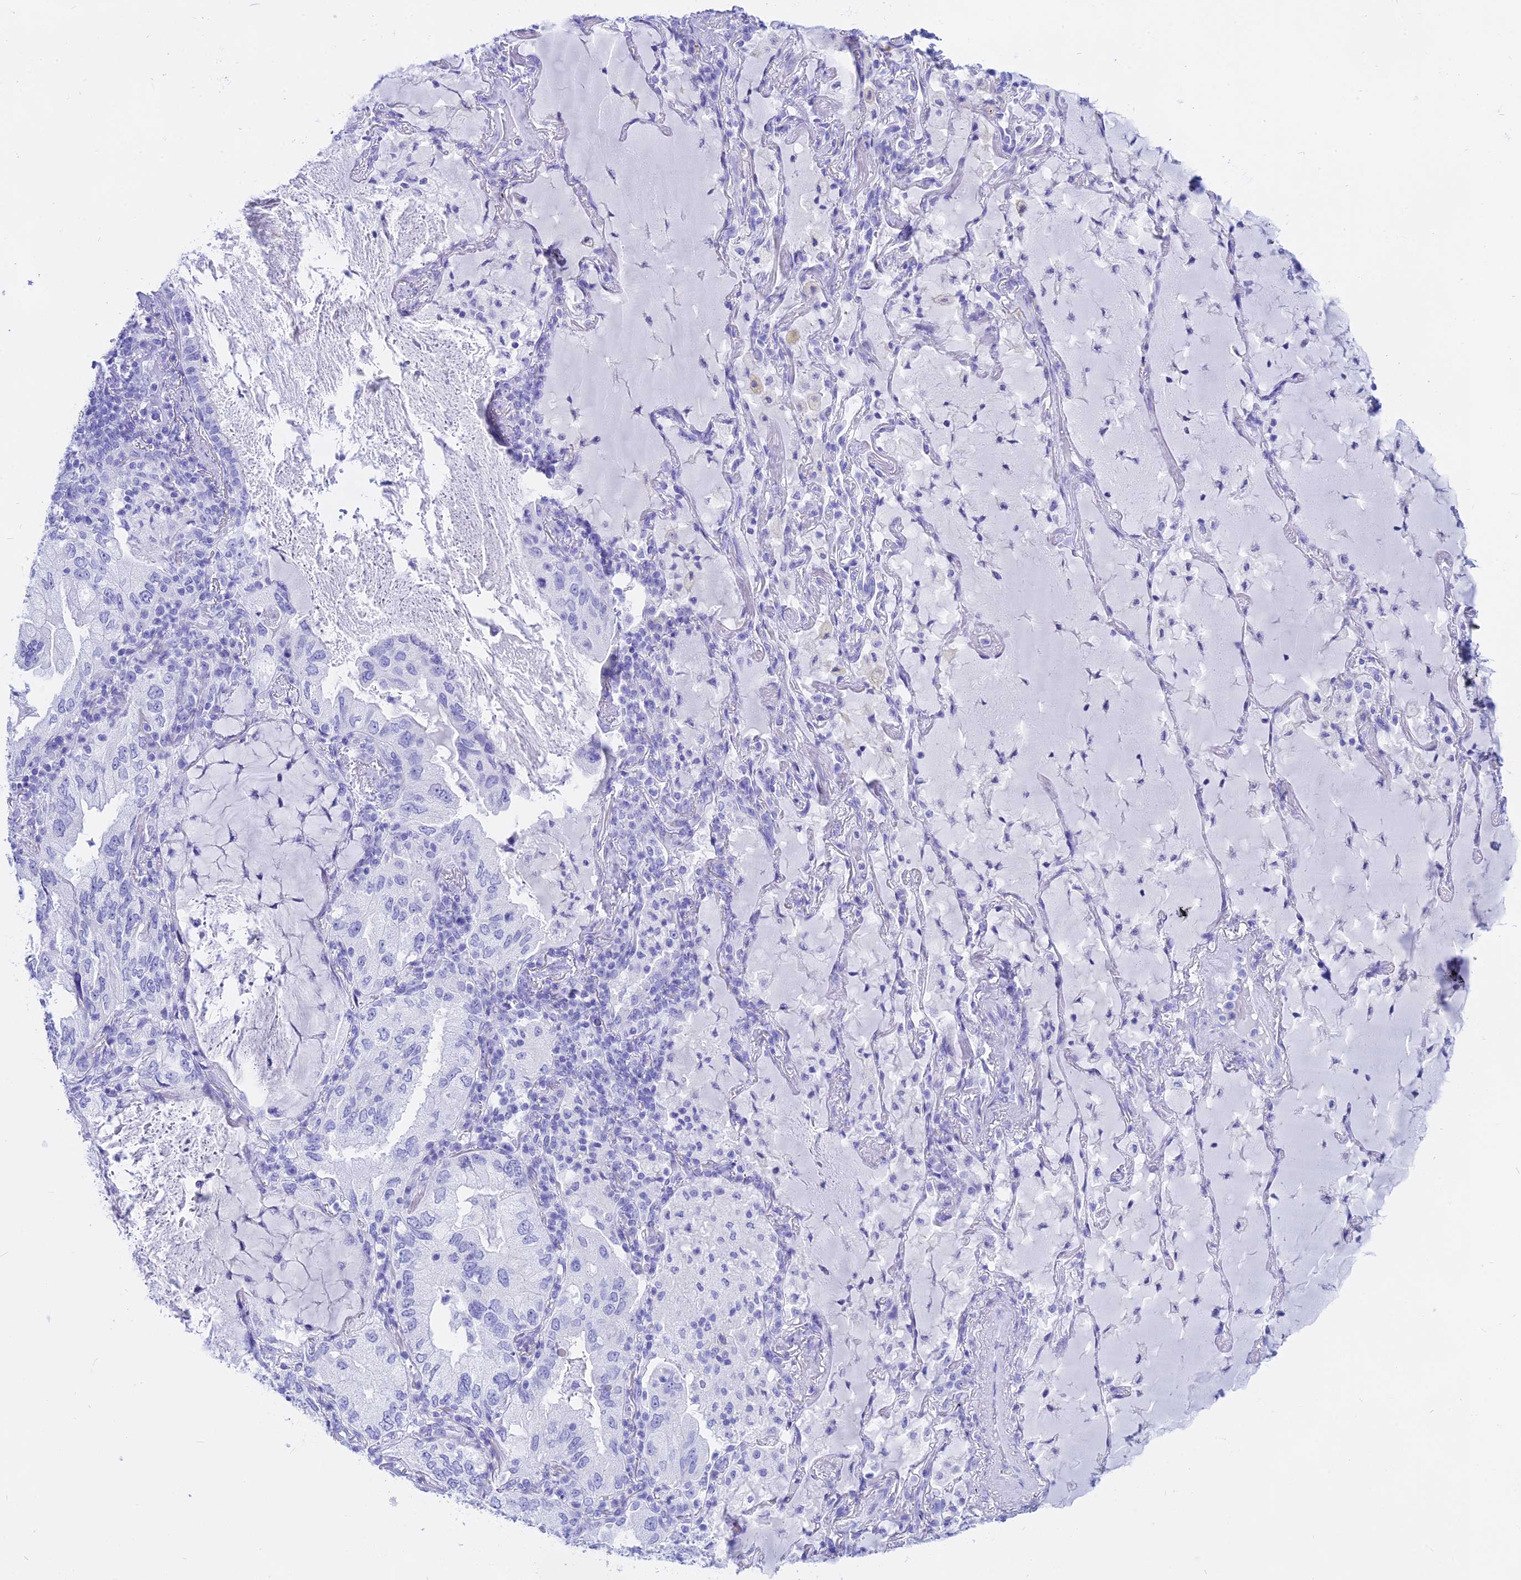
{"staining": {"intensity": "negative", "quantity": "none", "location": "none"}, "tissue": "lung cancer", "cell_type": "Tumor cells", "image_type": "cancer", "snomed": [{"axis": "morphology", "description": "Adenocarcinoma, NOS"}, {"axis": "topography", "description": "Lung"}], "caption": "Tumor cells show no significant protein expression in lung adenocarcinoma.", "gene": "ISCA1", "patient": {"sex": "female", "age": 69}}